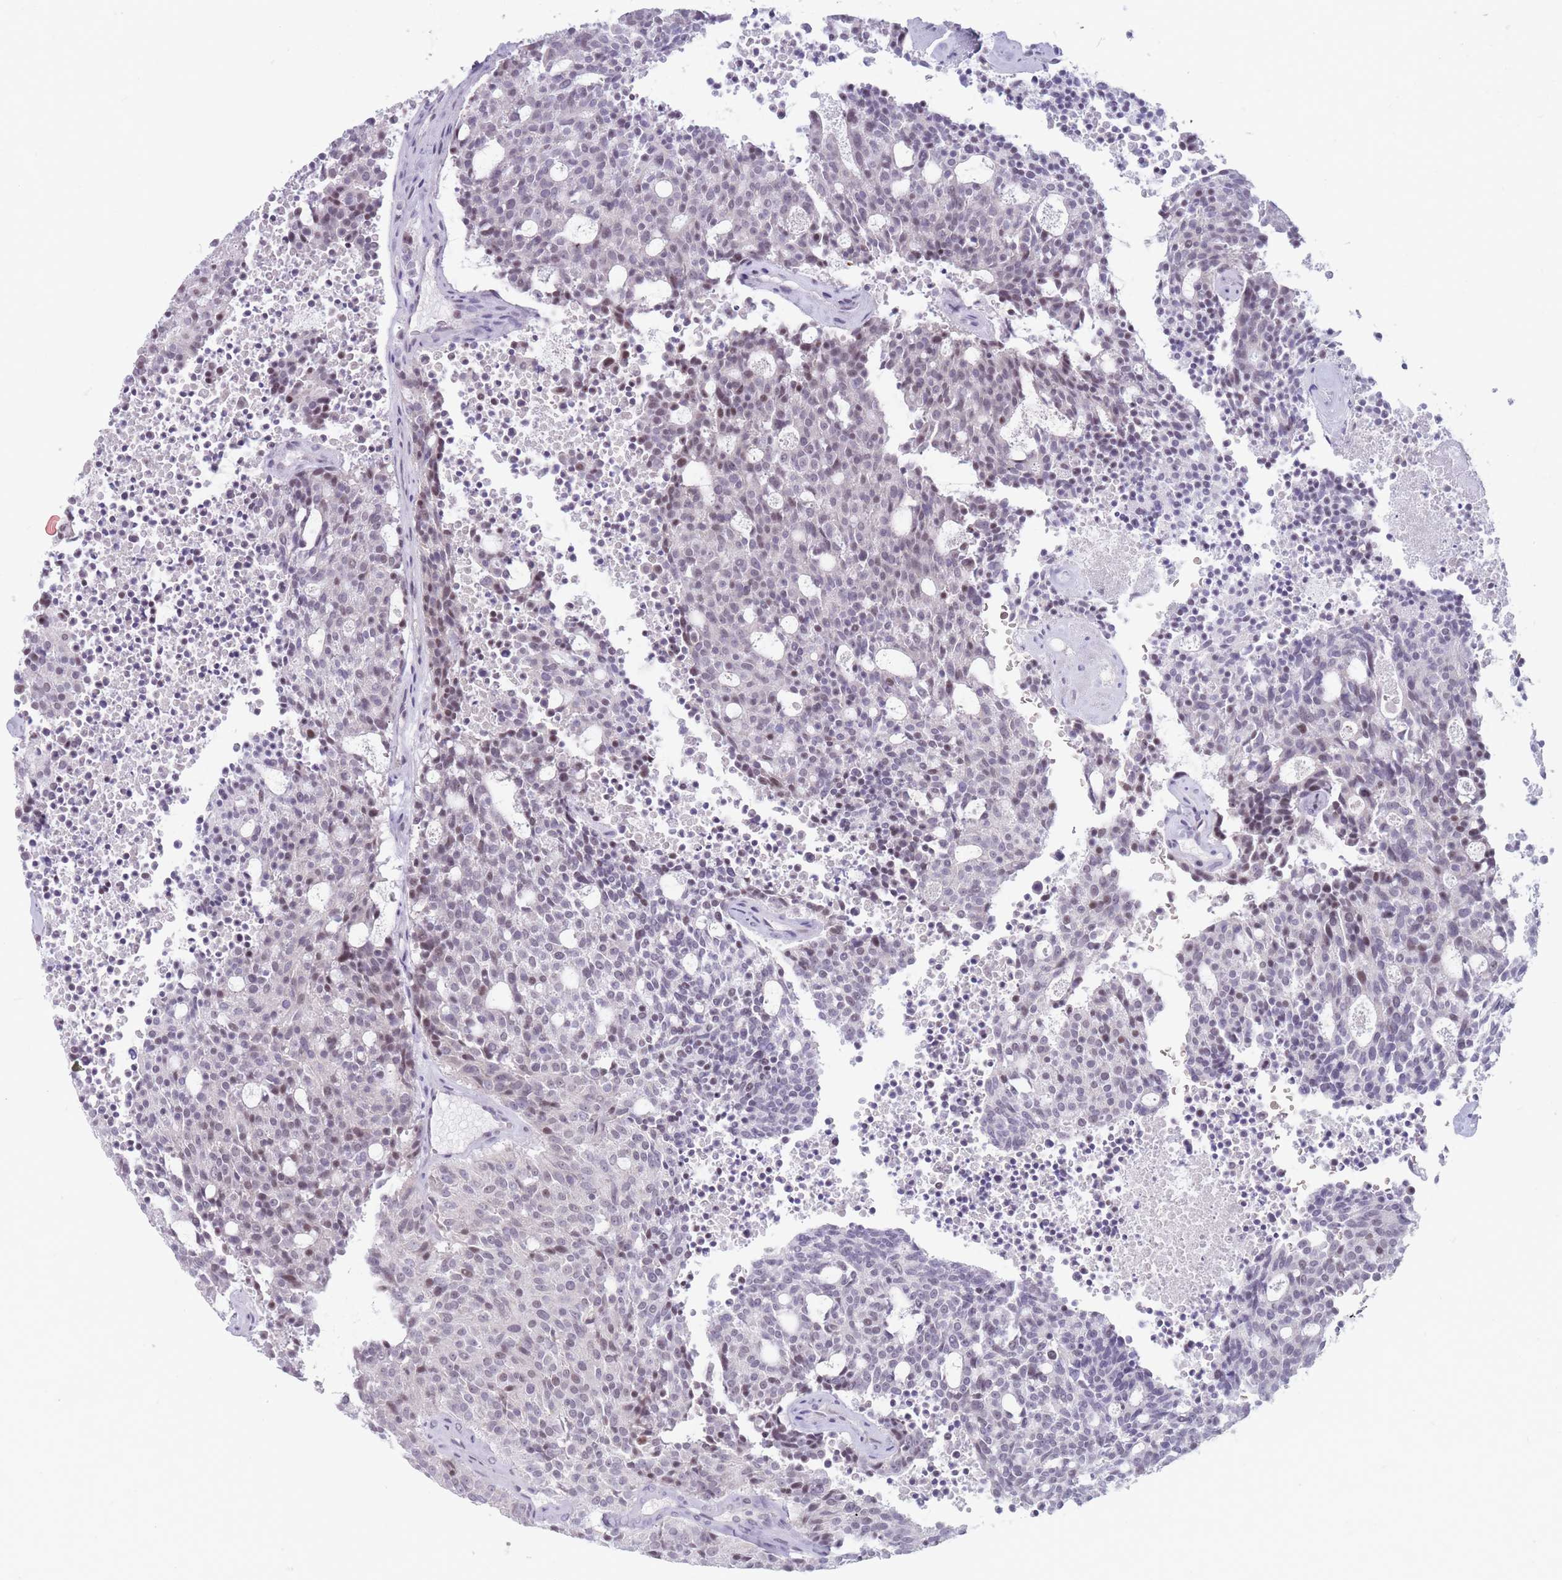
{"staining": {"intensity": "moderate", "quantity": "<25%", "location": "nuclear"}, "tissue": "carcinoid", "cell_type": "Tumor cells", "image_type": "cancer", "snomed": [{"axis": "morphology", "description": "Carcinoid, malignant, NOS"}, {"axis": "topography", "description": "Pancreas"}], "caption": "Immunohistochemistry (IHC) micrograph of malignant carcinoid stained for a protein (brown), which demonstrates low levels of moderate nuclear expression in about <25% of tumor cells.", "gene": "ARID3B", "patient": {"sex": "female", "age": 54}}